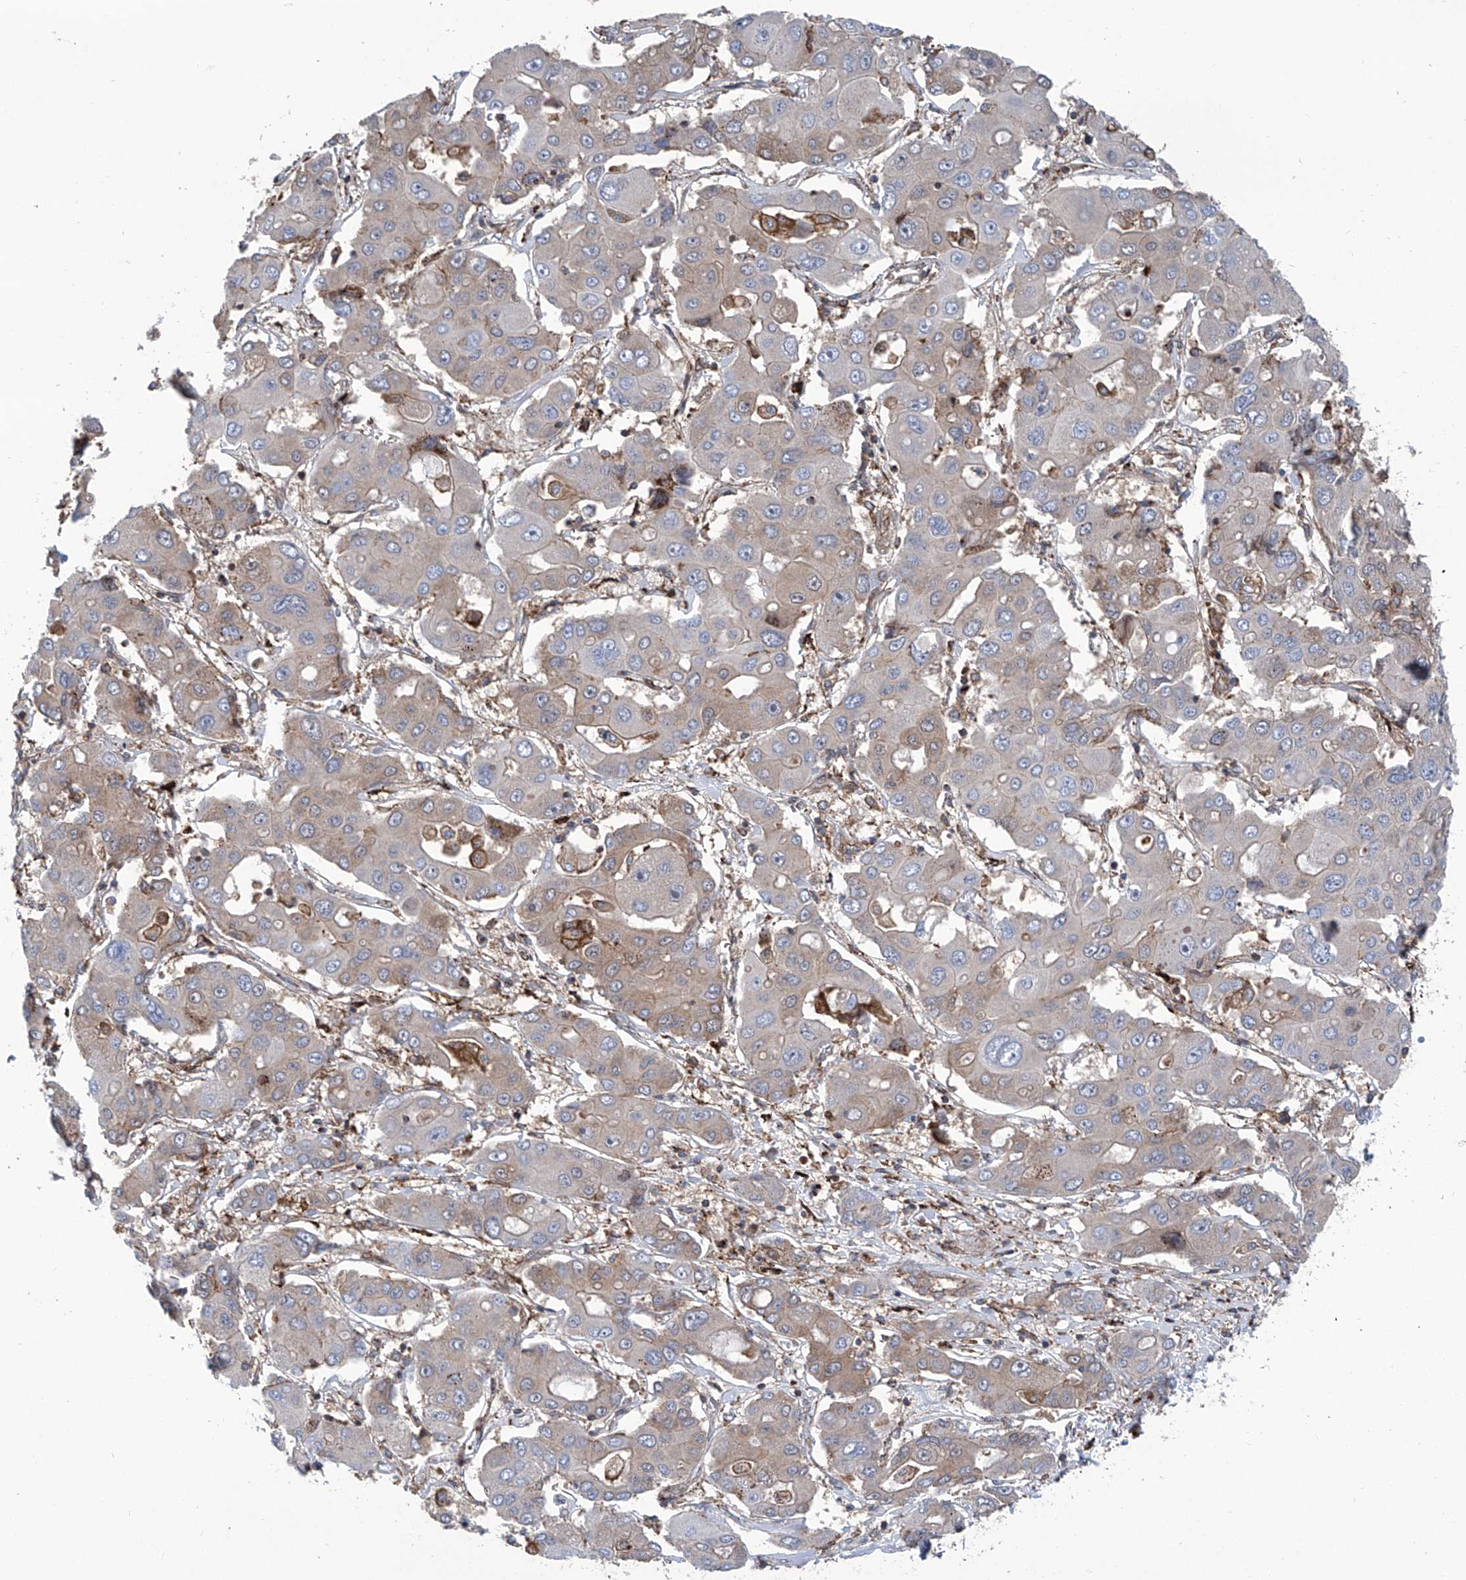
{"staining": {"intensity": "weak", "quantity": "<25%", "location": "cytoplasmic/membranous"}, "tissue": "liver cancer", "cell_type": "Tumor cells", "image_type": "cancer", "snomed": [{"axis": "morphology", "description": "Cholangiocarcinoma"}, {"axis": "topography", "description": "Liver"}], "caption": "Immunohistochemical staining of human liver cancer shows no significant positivity in tumor cells.", "gene": "SMAP1", "patient": {"sex": "male", "age": 67}}